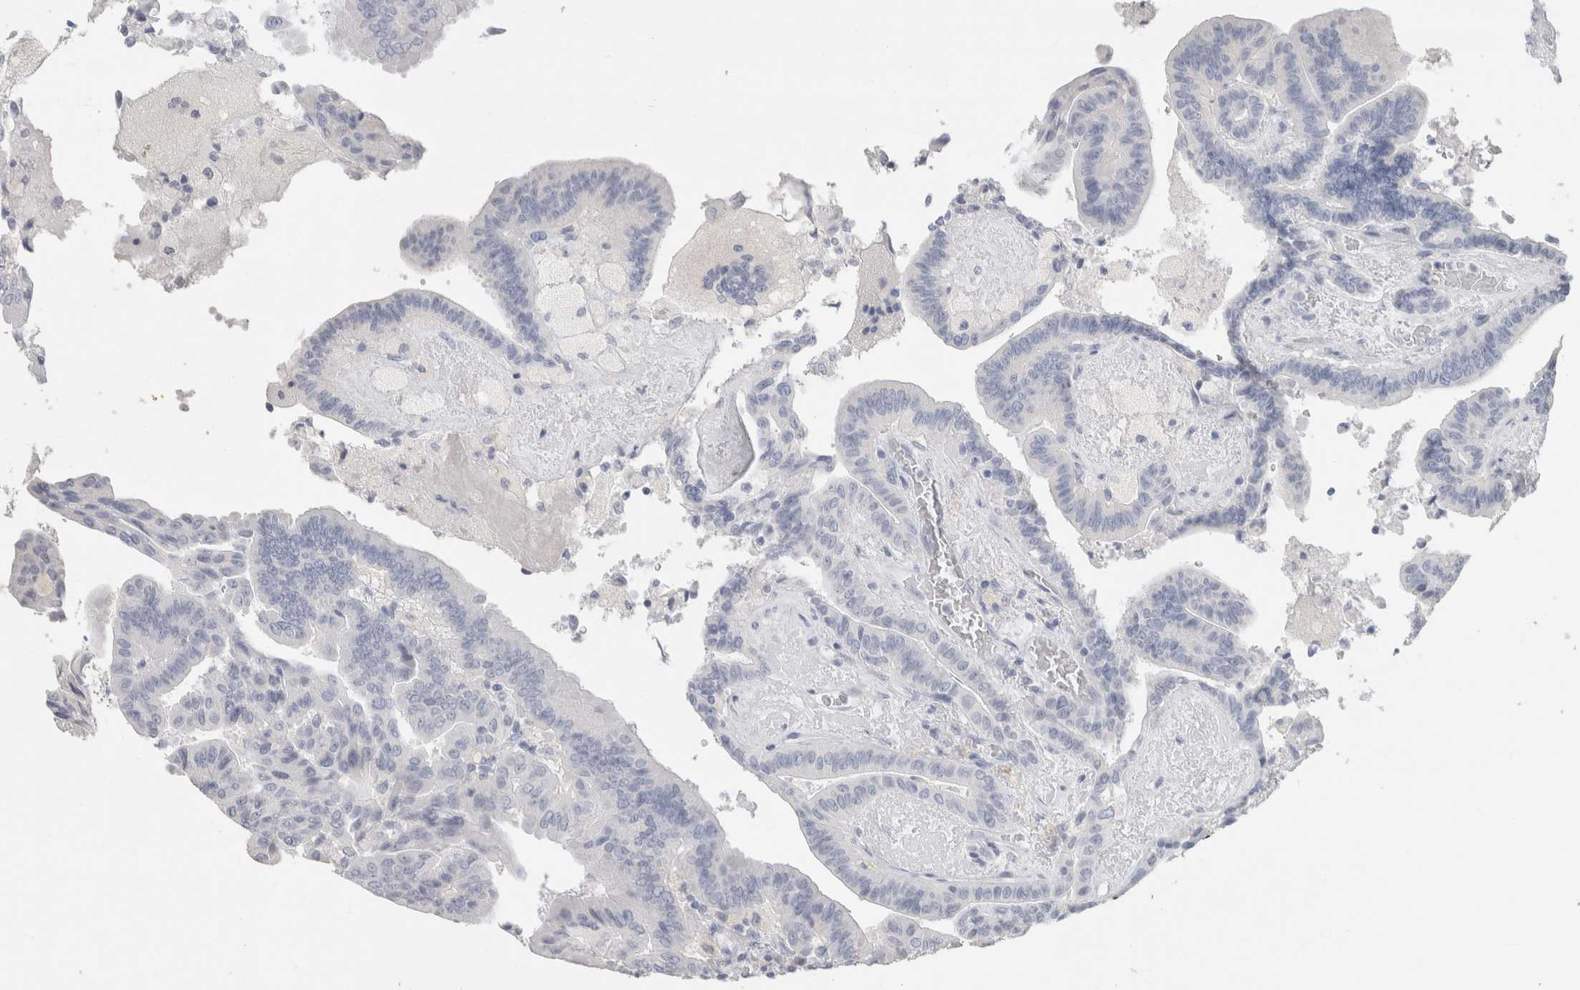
{"staining": {"intensity": "negative", "quantity": "none", "location": "none"}, "tissue": "thyroid cancer", "cell_type": "Tumor cells", "image_type": "cancer", "snomed": [{"axis": "morphology", "description": "Papillary adenocarcinoma, NOS"}, {"axis": "topography", "description": "Thyroid gland"}], "caption": "This is a micrograph of immunohistochemistry (IHC) staining of thyroid cancer, which shows no expression in tumor cells. The staining is performed using DAB (3,3'-diaminobenzidine) brown chromogen with nuclei counter-stained in using hematoxylin.", "gene": "SLC6A1", "patient": {"sex": "male", "age": 33}}